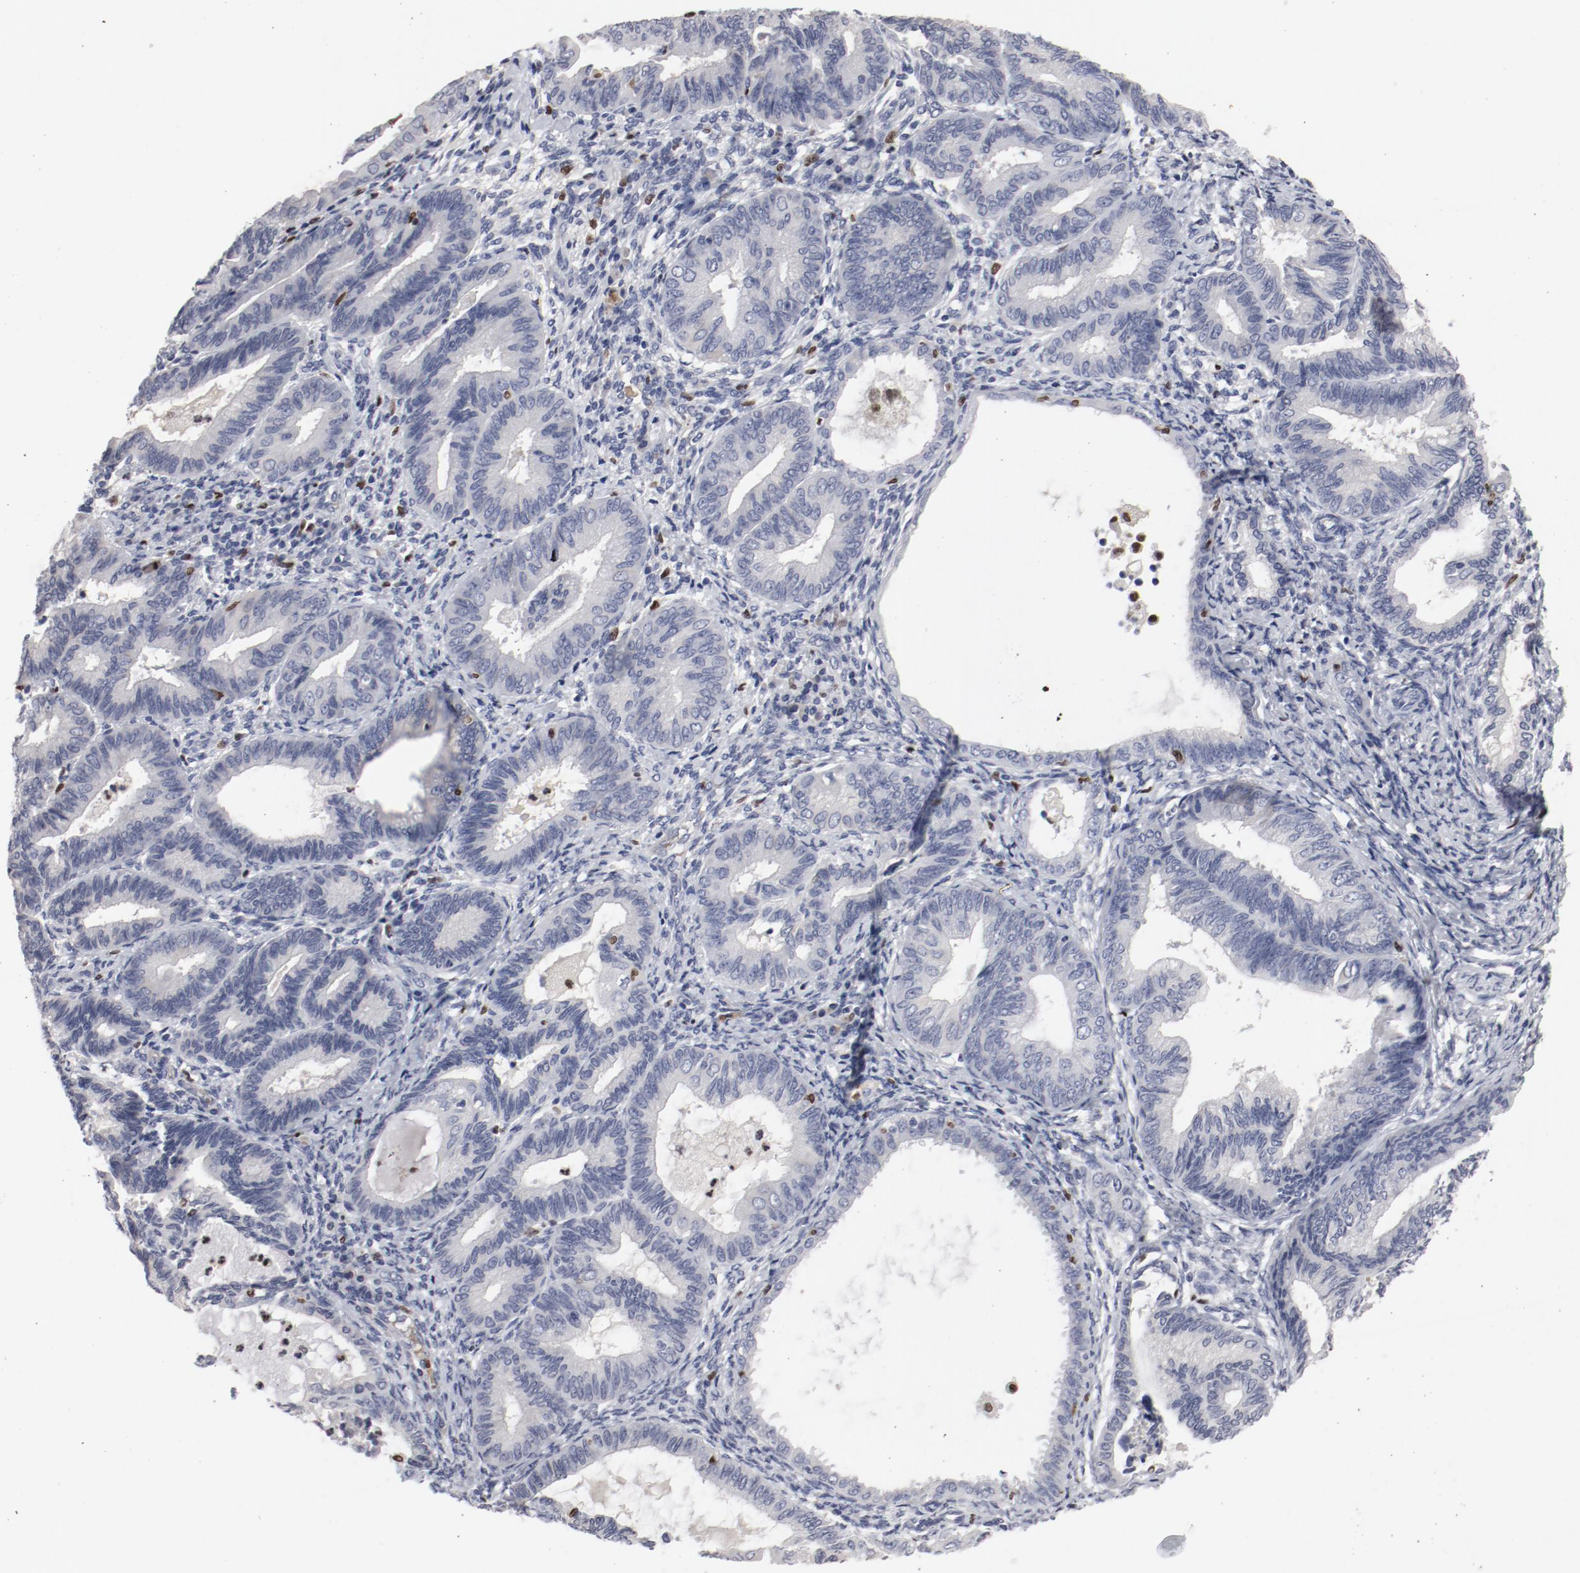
{"staining": {"intensity": "negative", "quantity": "none", "location": "none"}, "tissue": "endometrial cancer", "cell_type": "Tumor cells", "image_type": "cancer", "snomed": [{"axis": "morphology", "description": "Adenocarcinoma, NOS"}, {"axis": "topography", "description": "Endometrium"}], "caption": "Tumor cells show no significant protein expression in adenocarcinoma (endometrial). (DAB (3,3'-diaminobenzidine) immunohistochemistry (IHC) with hematoxylin counter stain).", "gene": "SPI1", "patient": {"sex": "female", "age": 63}}